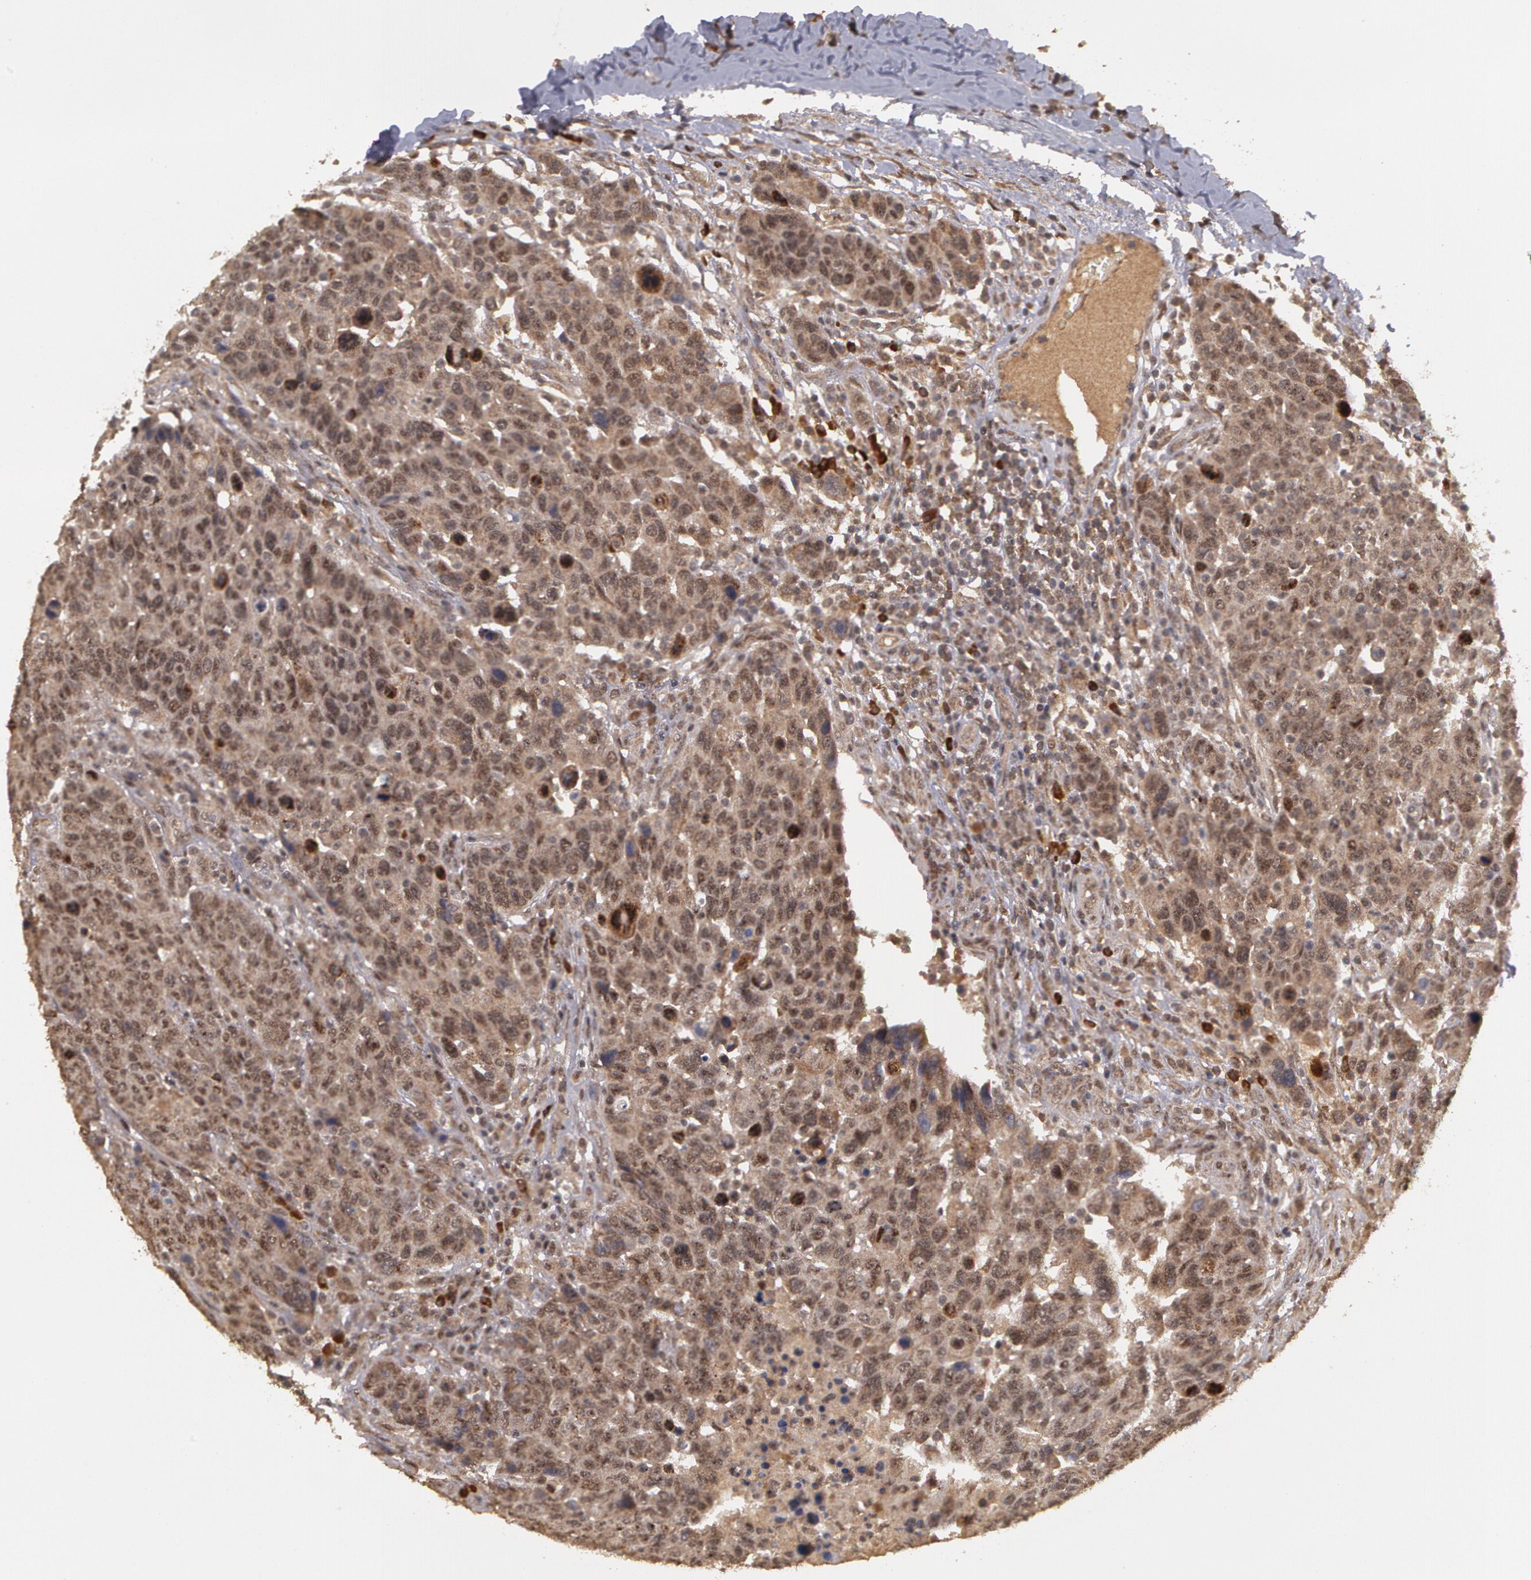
{"staining": {"intensity": "moderate", "quantity": ">75%", "location": "cytoplasmic/membranous"}, "tissue": "breast cancer", "cell_type": "Tumor cells", "image_type": "cancer", "snomed": [{"axis": "morphology", "description": "Duct carcinoma"}, {"axis": "topography", "description": "Breast"}], "caption": "IHC of breast cancer exhibits medium levels of moderate cytoplasmic/membranous positivity in approximately >75% of tumor cells.", "gene": "GLIS1", "patient": {"sex": "female", "age": 37}}